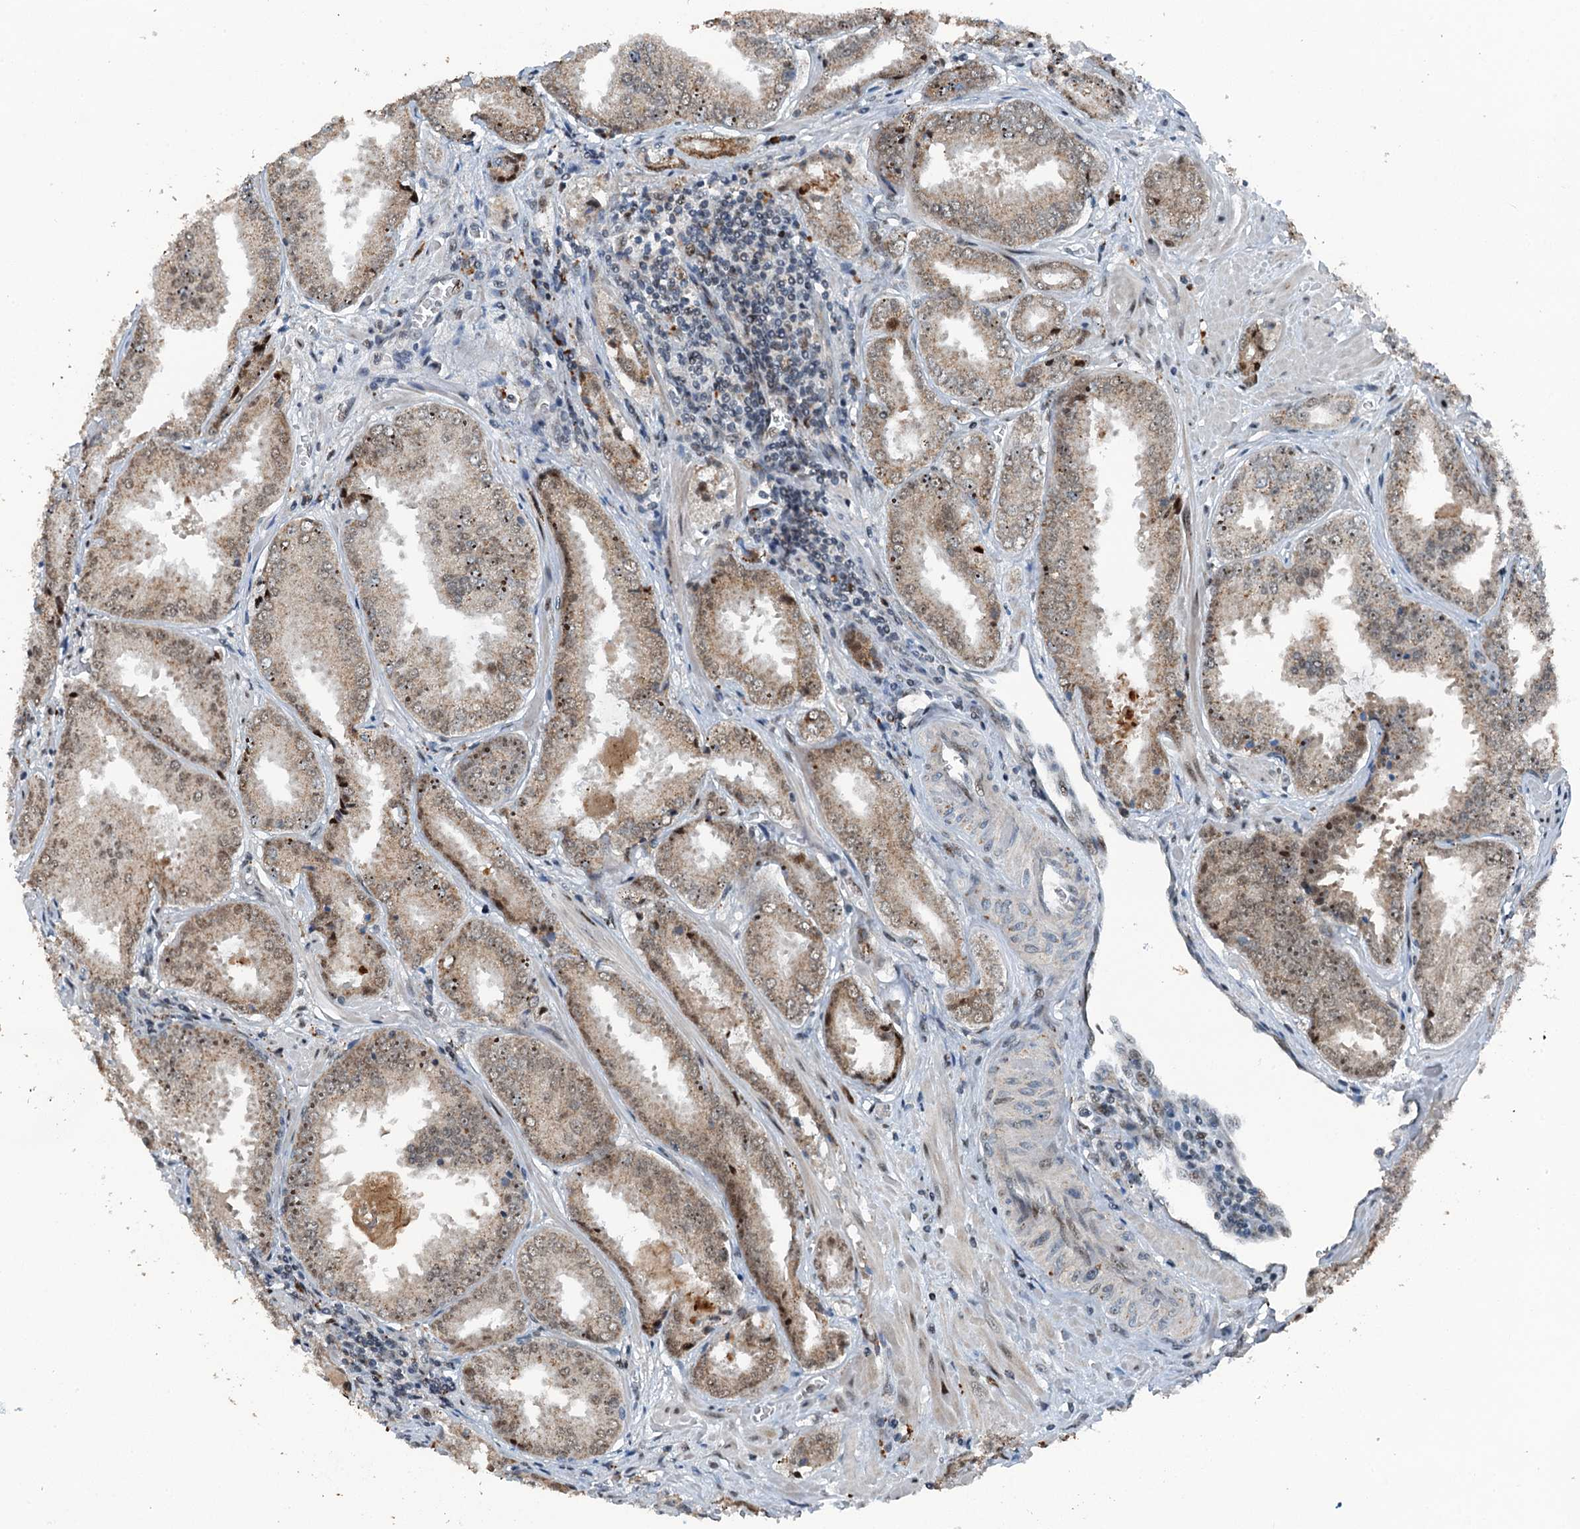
{"staining": {"intensity": "moderate", "quantity": ">75%", "location": "cytoplasmic/membranous"}, "tissue": "prostate cancer", "cell_type": "Tumor cells", "image_type": "cancer", "snomed": [{"axis": "morphology", "description": "Adenocarcinoma, Low grade"}, {"axis": "topography", "description": "Prostate"}], "caption": "A brown stain shows moderate cytoplasmic/membranous expression of a protein in prostate adenocarcinoma (low-grade) tumor cells.", "gene": "BMERB1", "patient": {"sex": "male", "age": 67}}